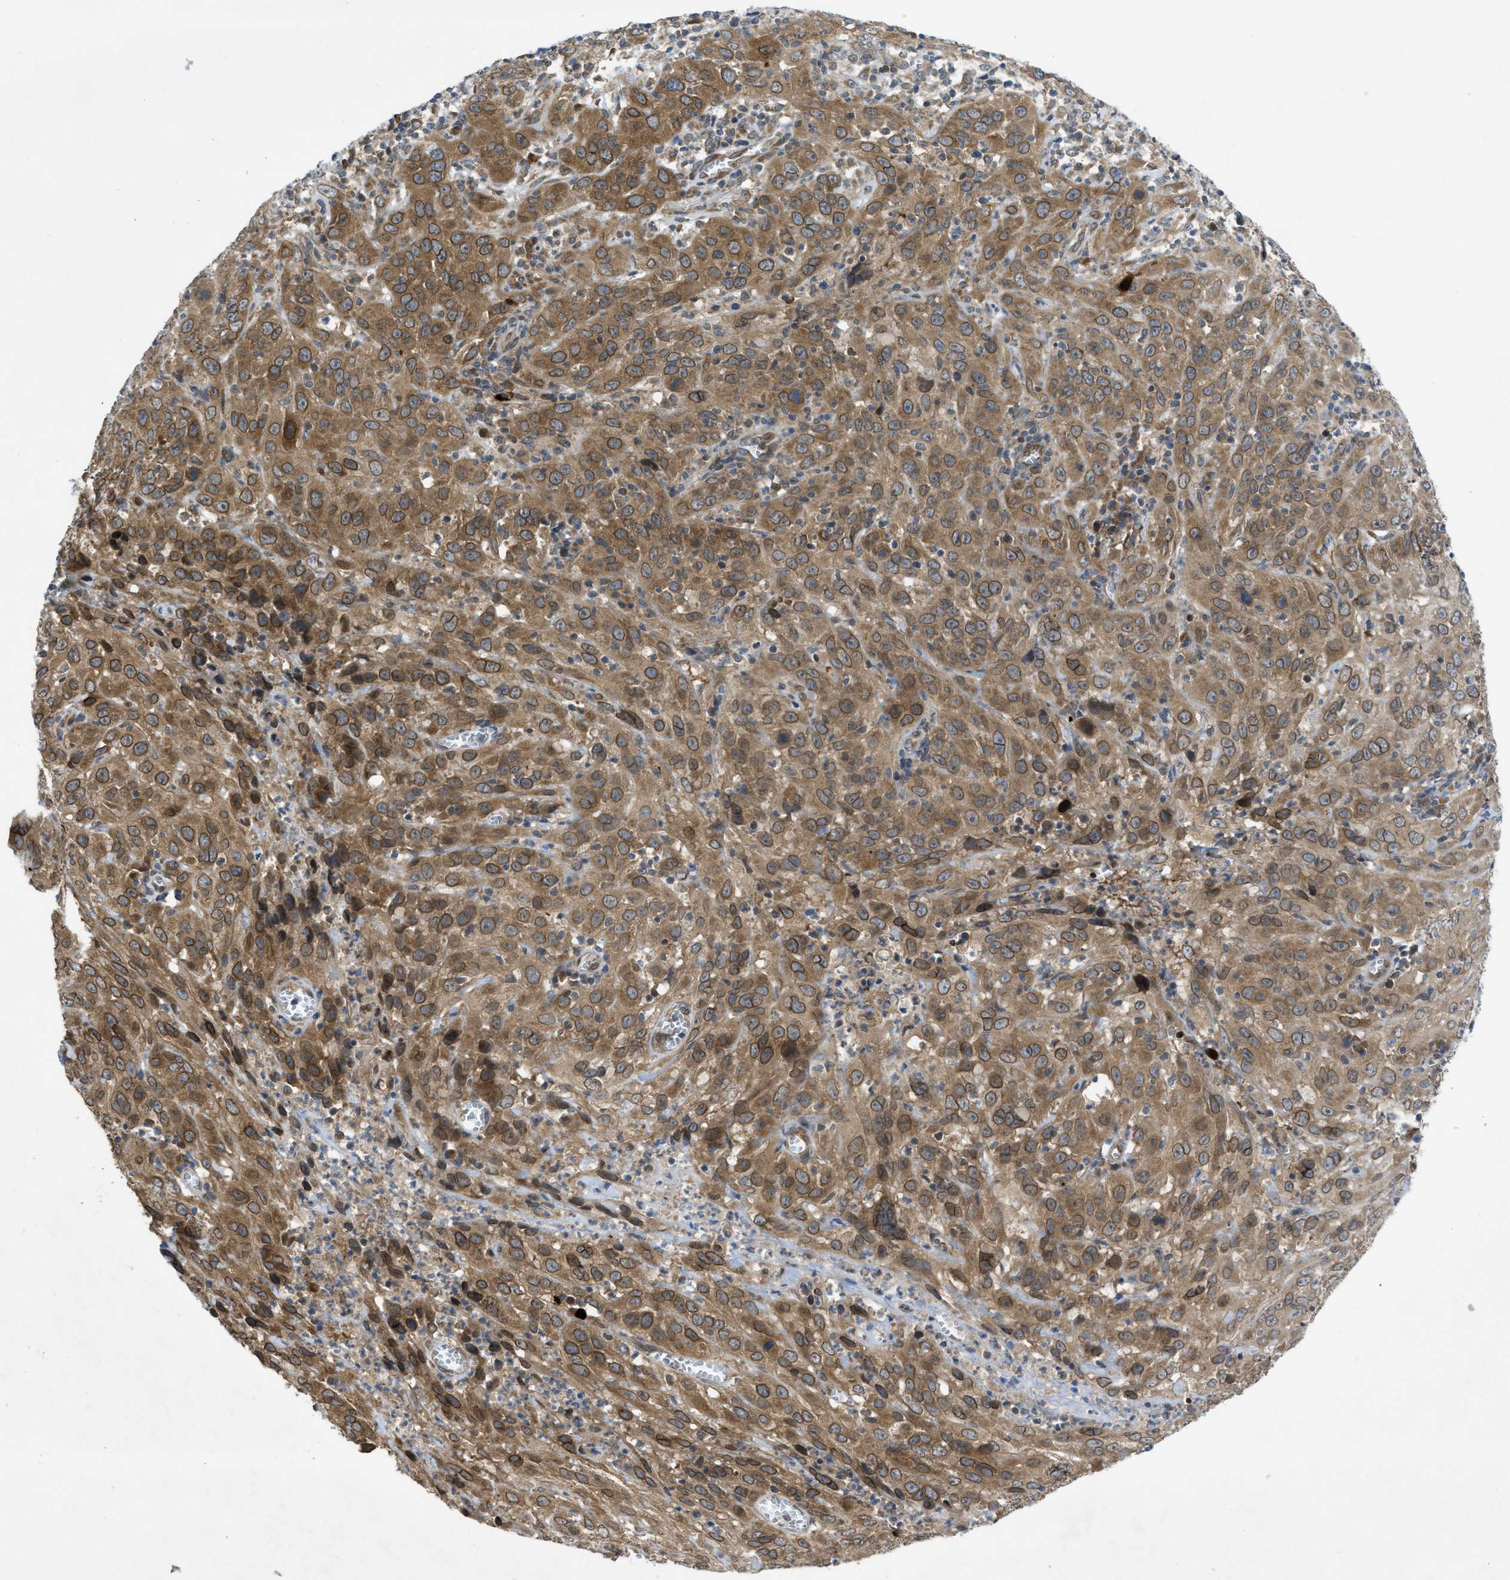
{"staining": {"intensity": "moderate", "quantity": ">75%", "location": "cytoplasmic/membranous,nuclear"}, "tissue": "cervical cancer", "cell_type": "Tumor cells", "image_type": "cancer", "snomed": [{"axis": "morphology", "description": "Squamous cell carcinoma, NOS"}, {"axis": "topography", "description": "Cervix"}], "caption": "High-power microscopy captured an immunohistochemistry (IHC) histopathology image of cervical cancer (squamous cell carcinoma), revealing moderate cytoplasmic/membranous and nuclear positivity in about >75% of tumor cells. The staining was performed using DAB (3,3'-diaminobenzidine) to visualize the protein expression in brown, while the nuclei were stained in blue with hematoxylin (Magnification: 20x).", "gene": "EIF2AK3", "patient": {"sex": "female", "age": 32}}